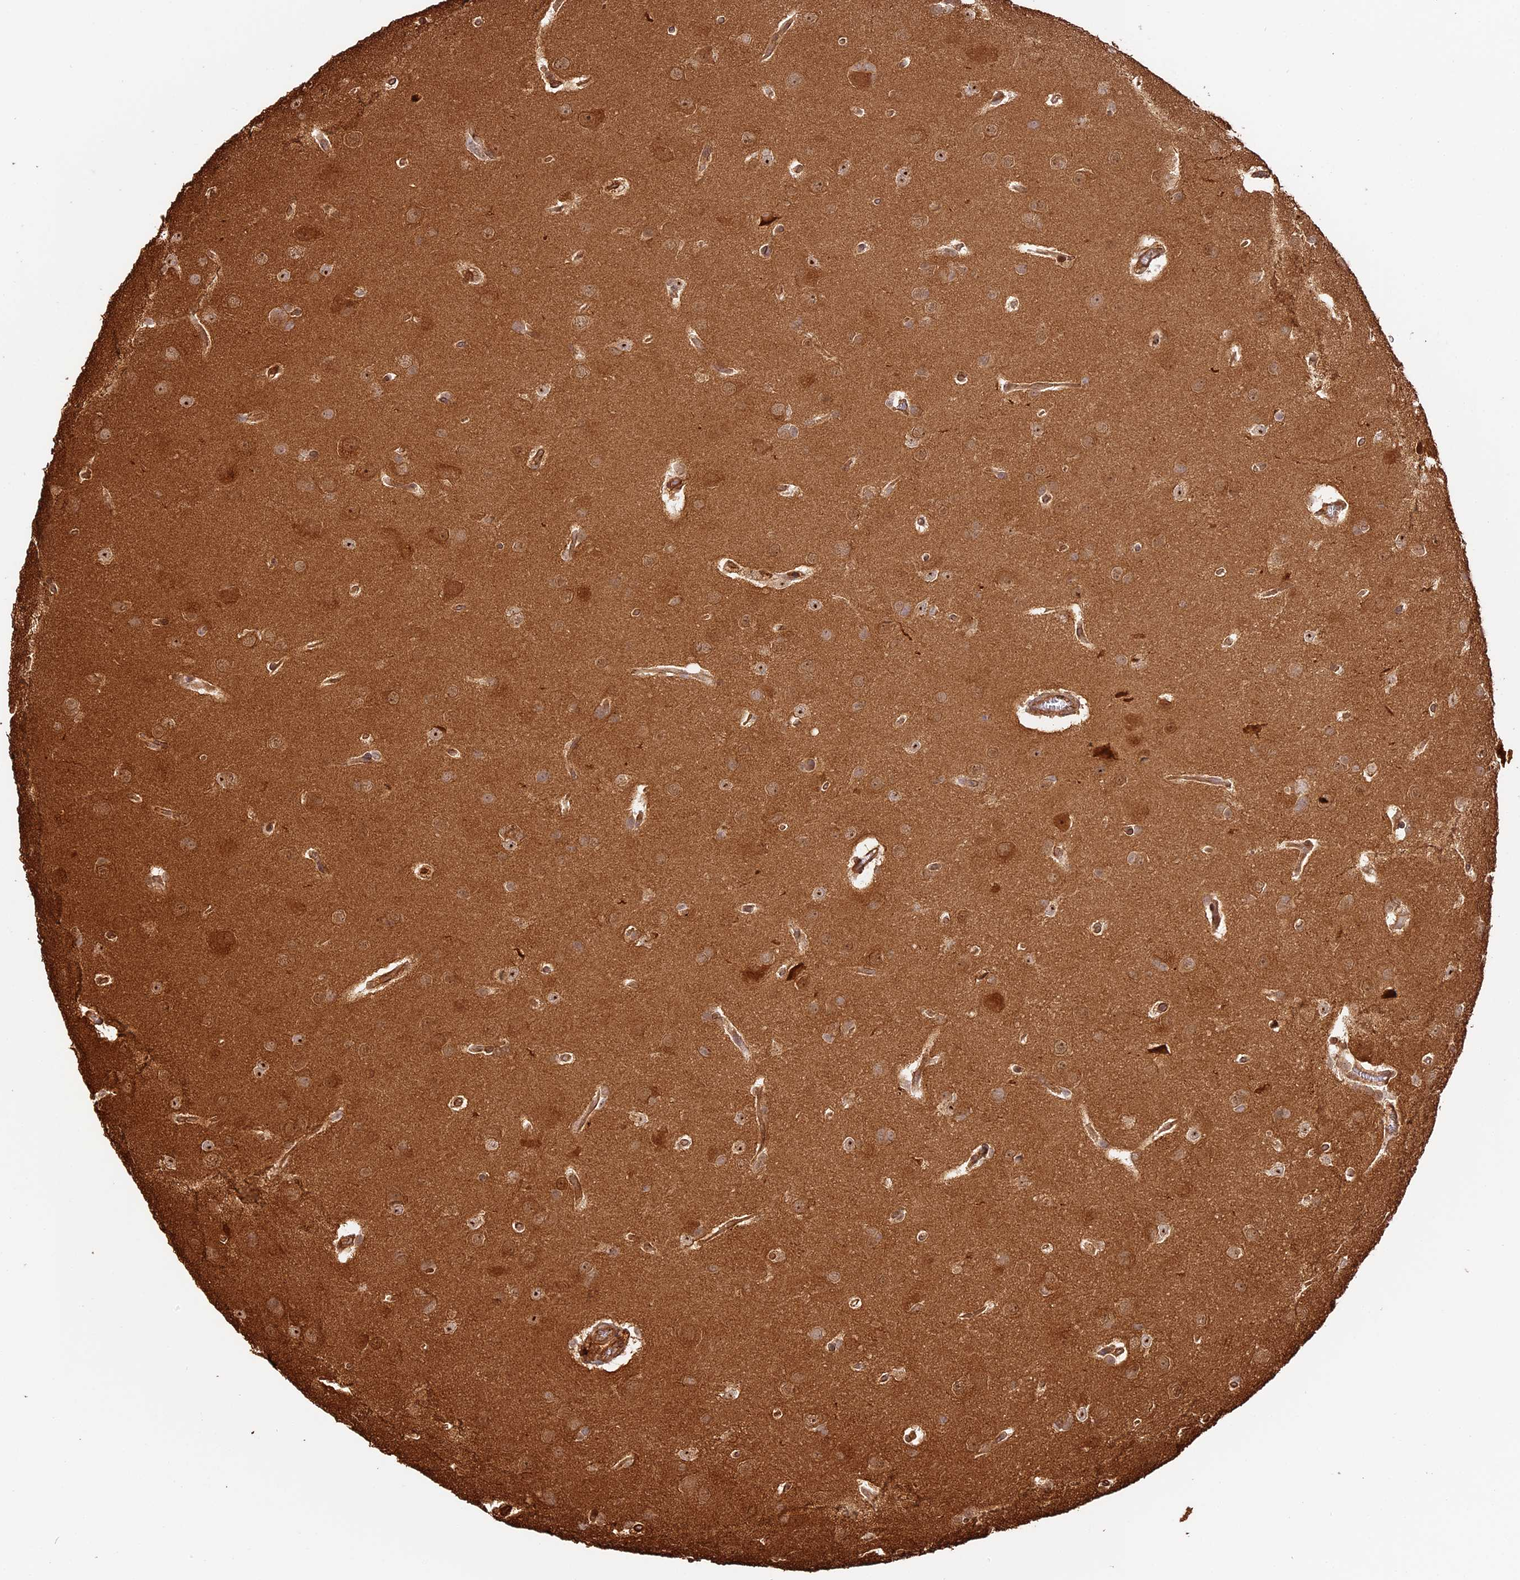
{"staining": {"intensity": "weak", "quantity": "25%-75%", "location": "nuclear"}, "tissue": "glioma", "cell_type": "Tumor cells", "image_type": "cancer", "snomed": [{"axis": "morphology", "description": "Glioma, malignant, Low grade"}, {"axis": "topography", "description": "Brain"}], "caption": "Immunohistochemical staining of human low-grade glioma (malignant) demonstrates low levels of weak nuclear protein staining in about 25%-75% of tumor cells.", "gene": "PPP1R37", "patient": {"sex": "female", "age": 32}}